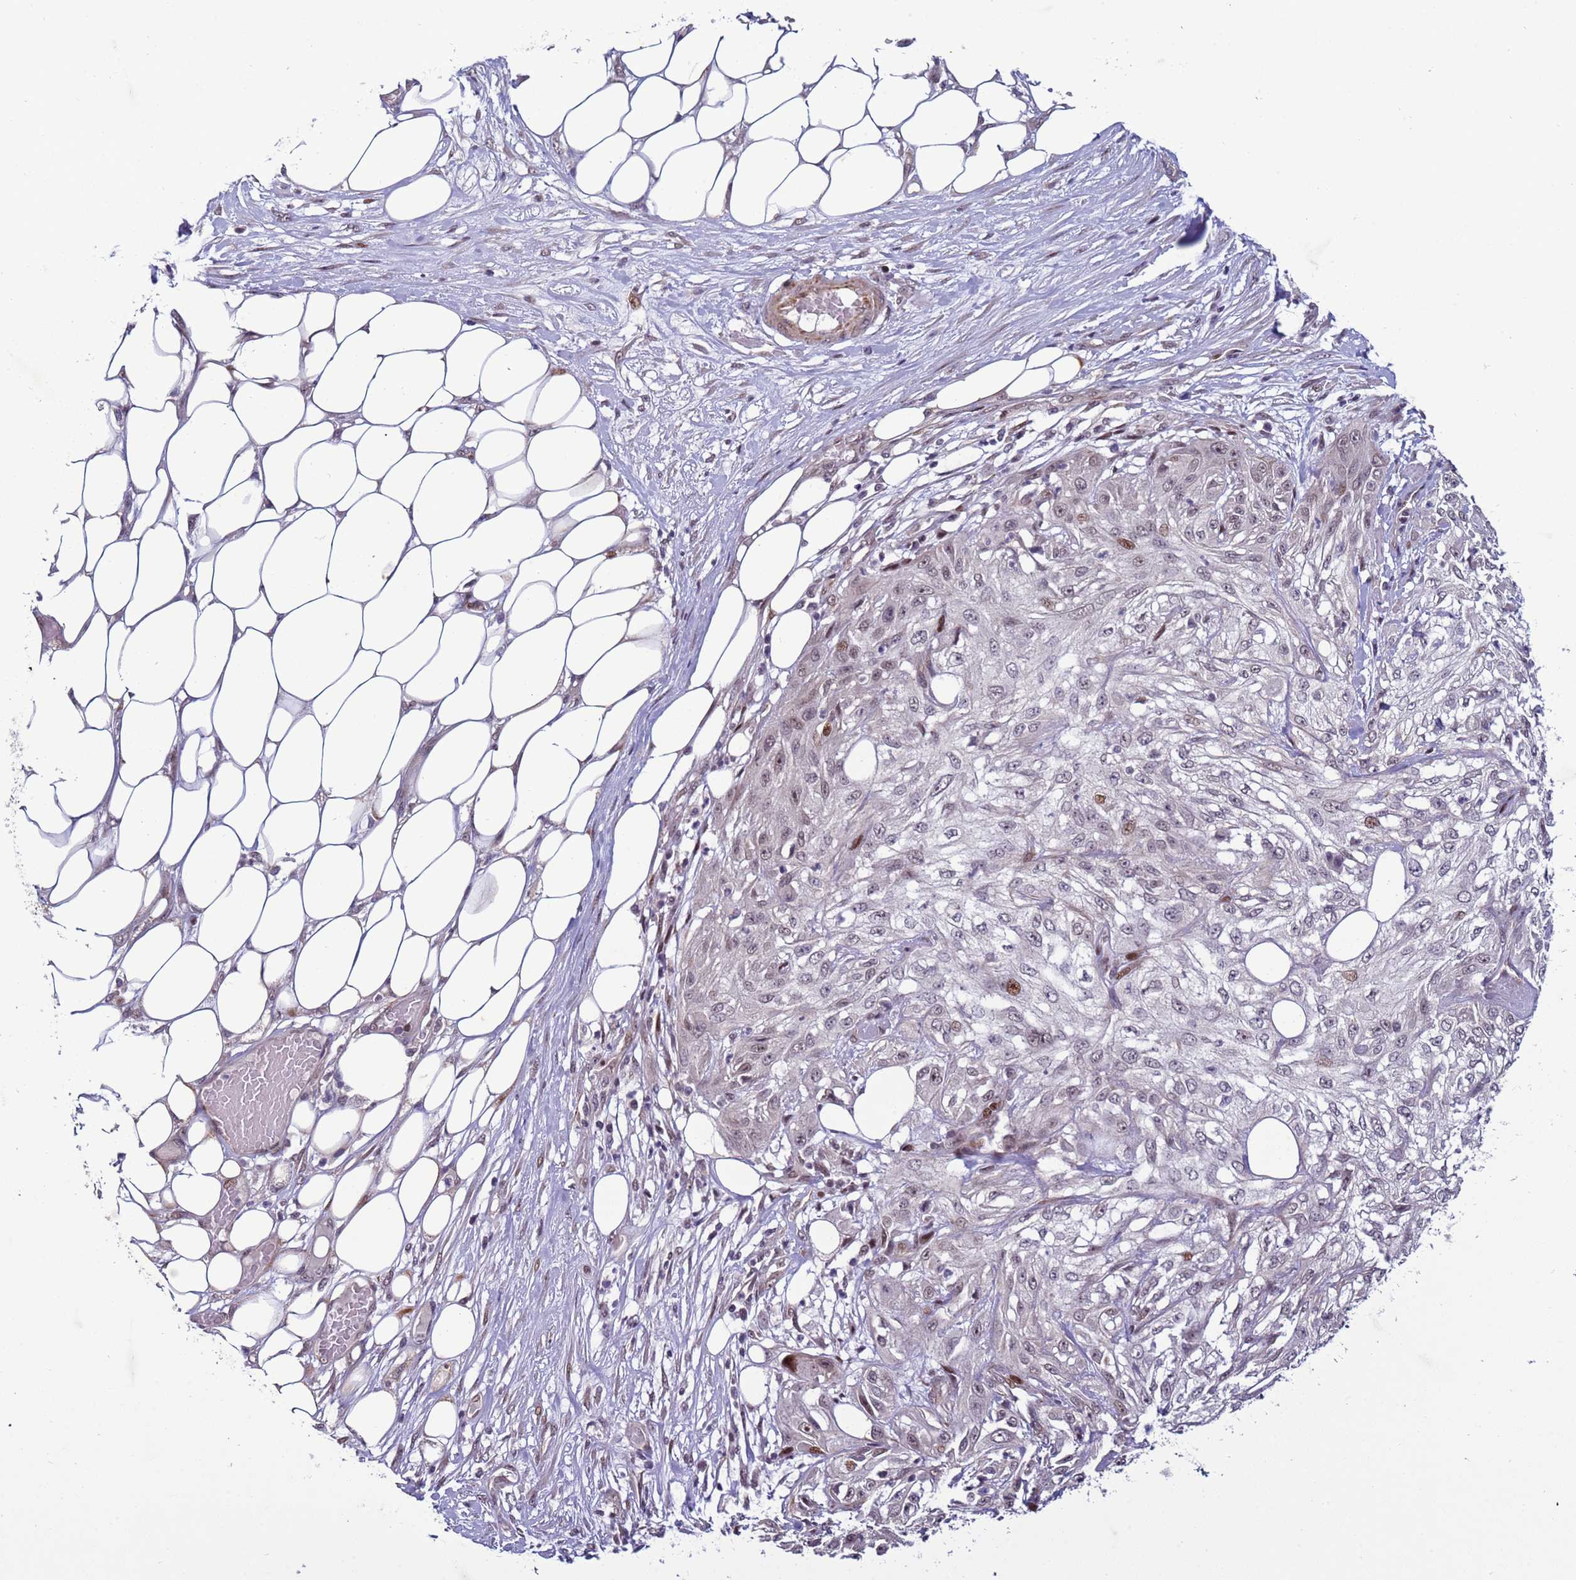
{"staining": {"intensity": "negative", "quantity": "none", "location": "none"}, "tissue": "skin cancer", "cell_type": "Tumor cells", "image_type": "cancer", "snomed": [{"axis": "morphology", "description": "Squamous cell carcinoma, NOS"}, {"axis": "morphology", "description": "Squamous cell carcinoma, metastatic, NOS"}, {"axis": "topography", "description": "Skin"}, {"axis": "topography", "description": "Lymph node"}], "caption": "Skin squamous cell carcinoma was stained to show a protein in brown. There is no significant positivity in tumor cells. (DAB immunohistochemistry (IHC), high magnification).", "gene": "SHC3", "patient": {"sex": "male", "age": 75}}